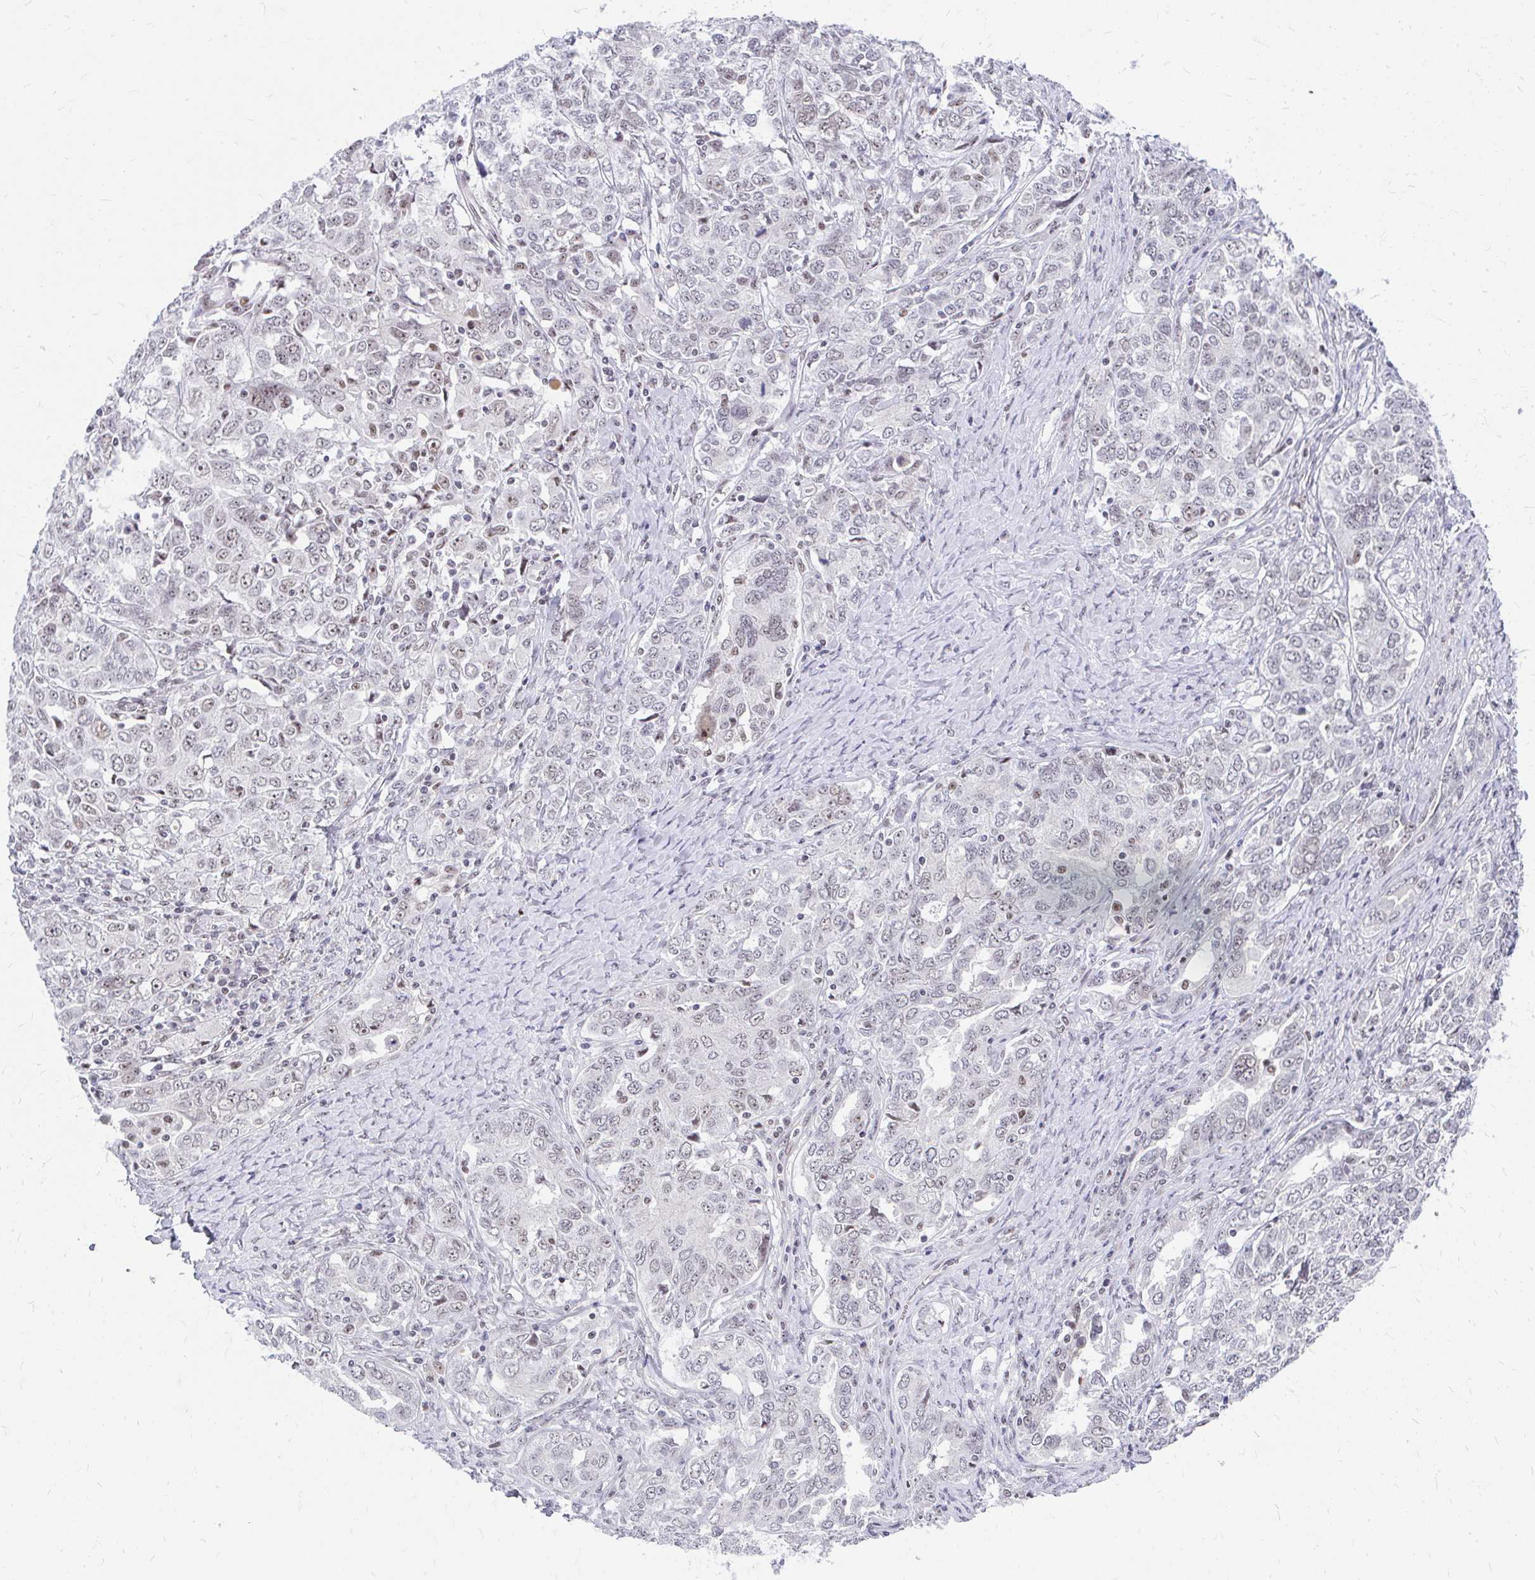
{"staining": {"intensity": "moderate", "quantity": "<25%", "location": "nuclear"}, "tissue": "ovarian cancer", "cell_type": "Tumor cells", "image_type": "cancer", "snomed": [{"axis": "morphology", "description": "Carcinoma, endometroid"}, {"axis": "topography", "description": "Ovary"}], "caption": "An image of human ovarian endometroid carcinoma stained for a protein displays moderate nuclear brown staining in tumor cells.", "gene": "GTF2H1", "patient": {"sex": "female", "age": 62}}